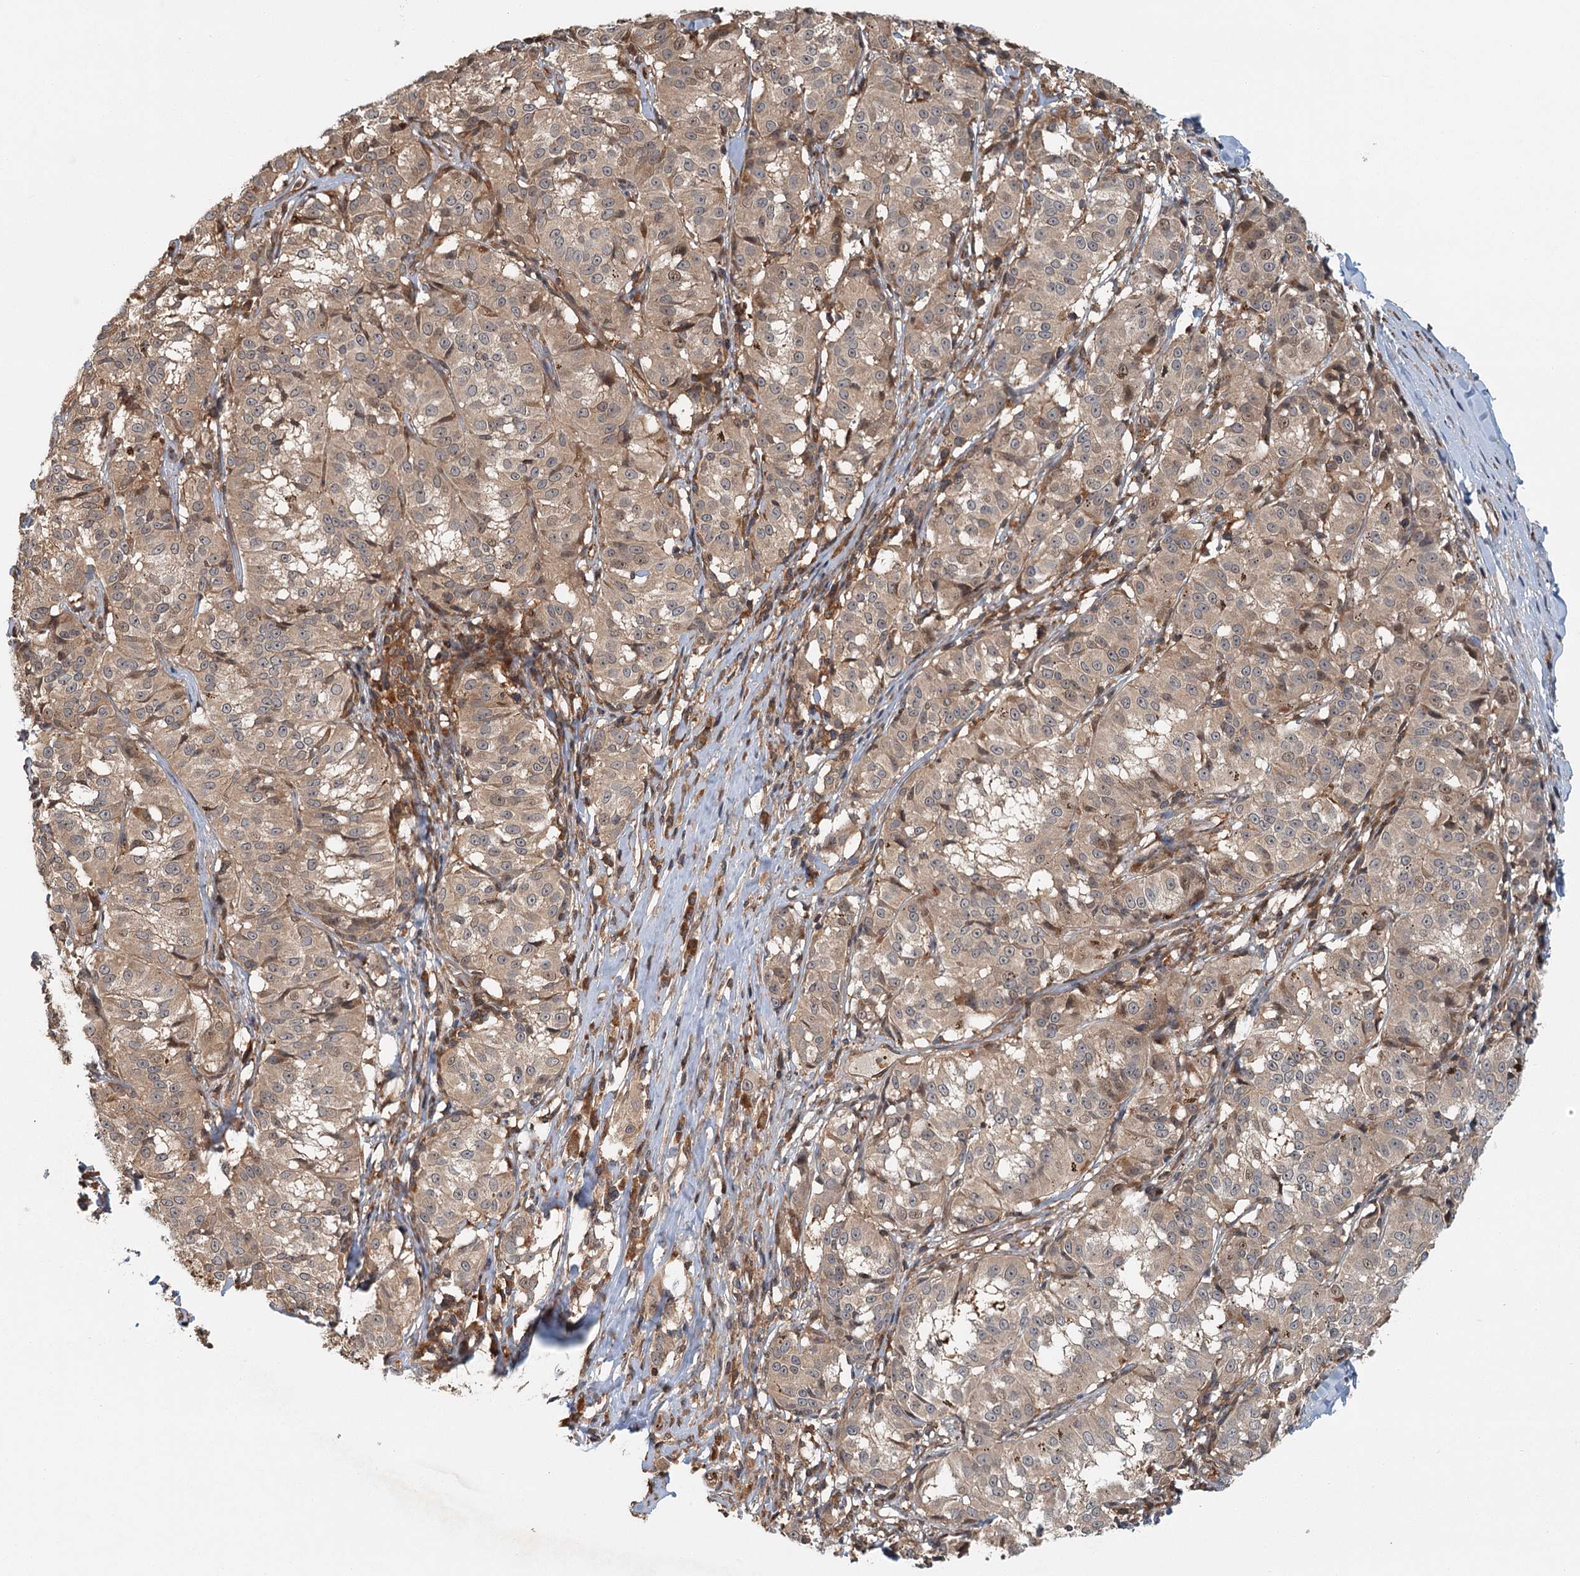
{"staining": {"intensity": "weak", "quantity": ">75%", "location": "cytoplasmic/membranous"}, "tissue": "melanoma", "cell_type": "Tumor cells", "image_type": "cancer", "snomed": [{"axis": "morphology", "description": "Malignant melanoma, NOS"}, {"axis": "topography", "description": "Skin"}], "caption": "Malignant melanoma stained with a protein marker exhibits weak staining in tumor cells.", "gene": "ZNF527", "patient": {"sex": "female", "age": 72}}